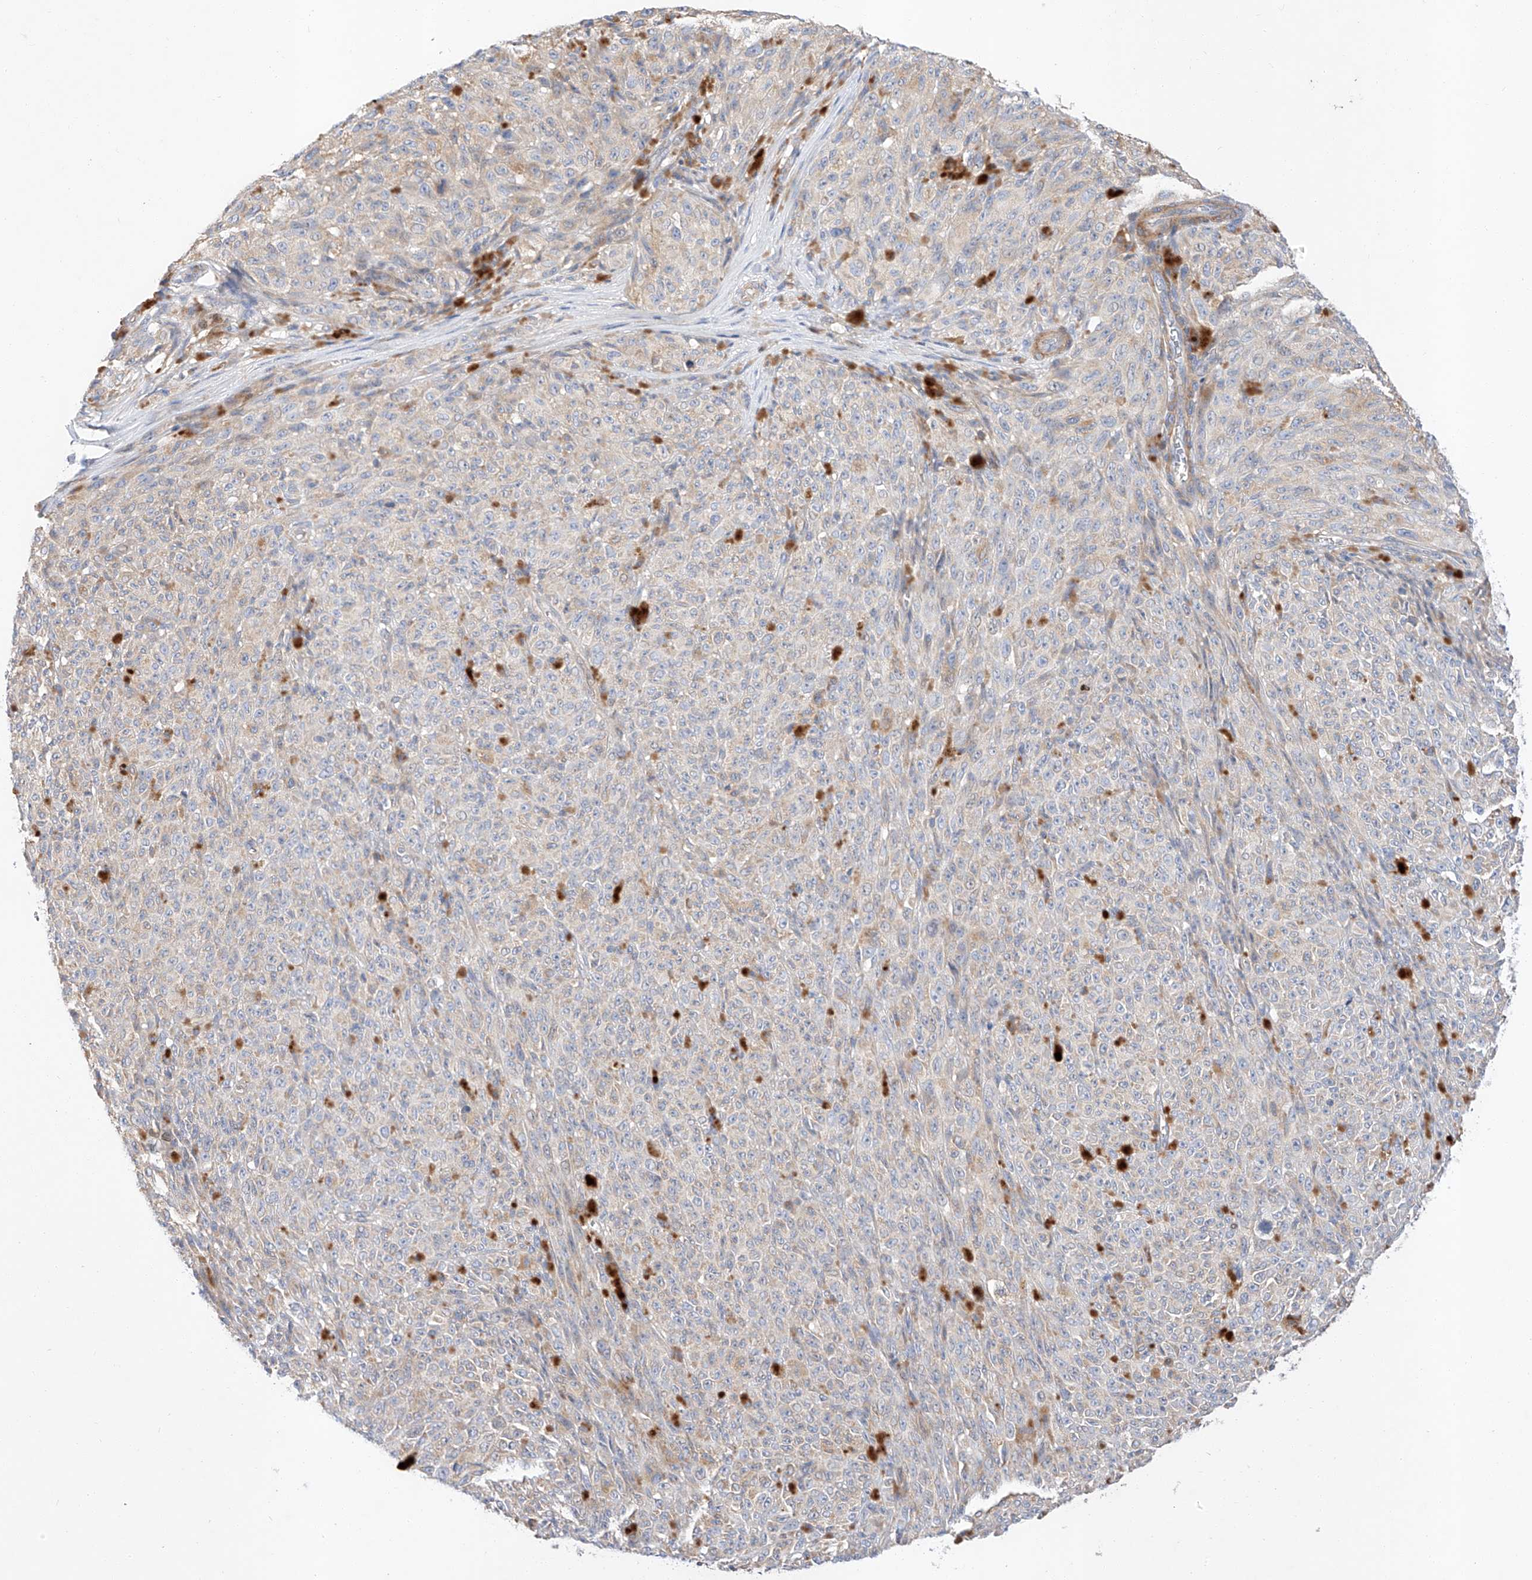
{"staining": {"intensity": "negative", "quantity": "none", "location": "none"}, "tissue": "melanoma", "cell_type": "Tumor cells", "image_type": "cancer", "snomed": [{"axis": "morphology", "description": "Malignant melanoma, NOS"}, {"axis": "topography", "description": "Skin"}], "caption": "Immunohistochemistry (IHC) image of human melanoma stained for a protein (brown), which displays no positivity in tumor cells.", "gene": "C6orf118", "patient": {"sex": "female", "age": 82}}